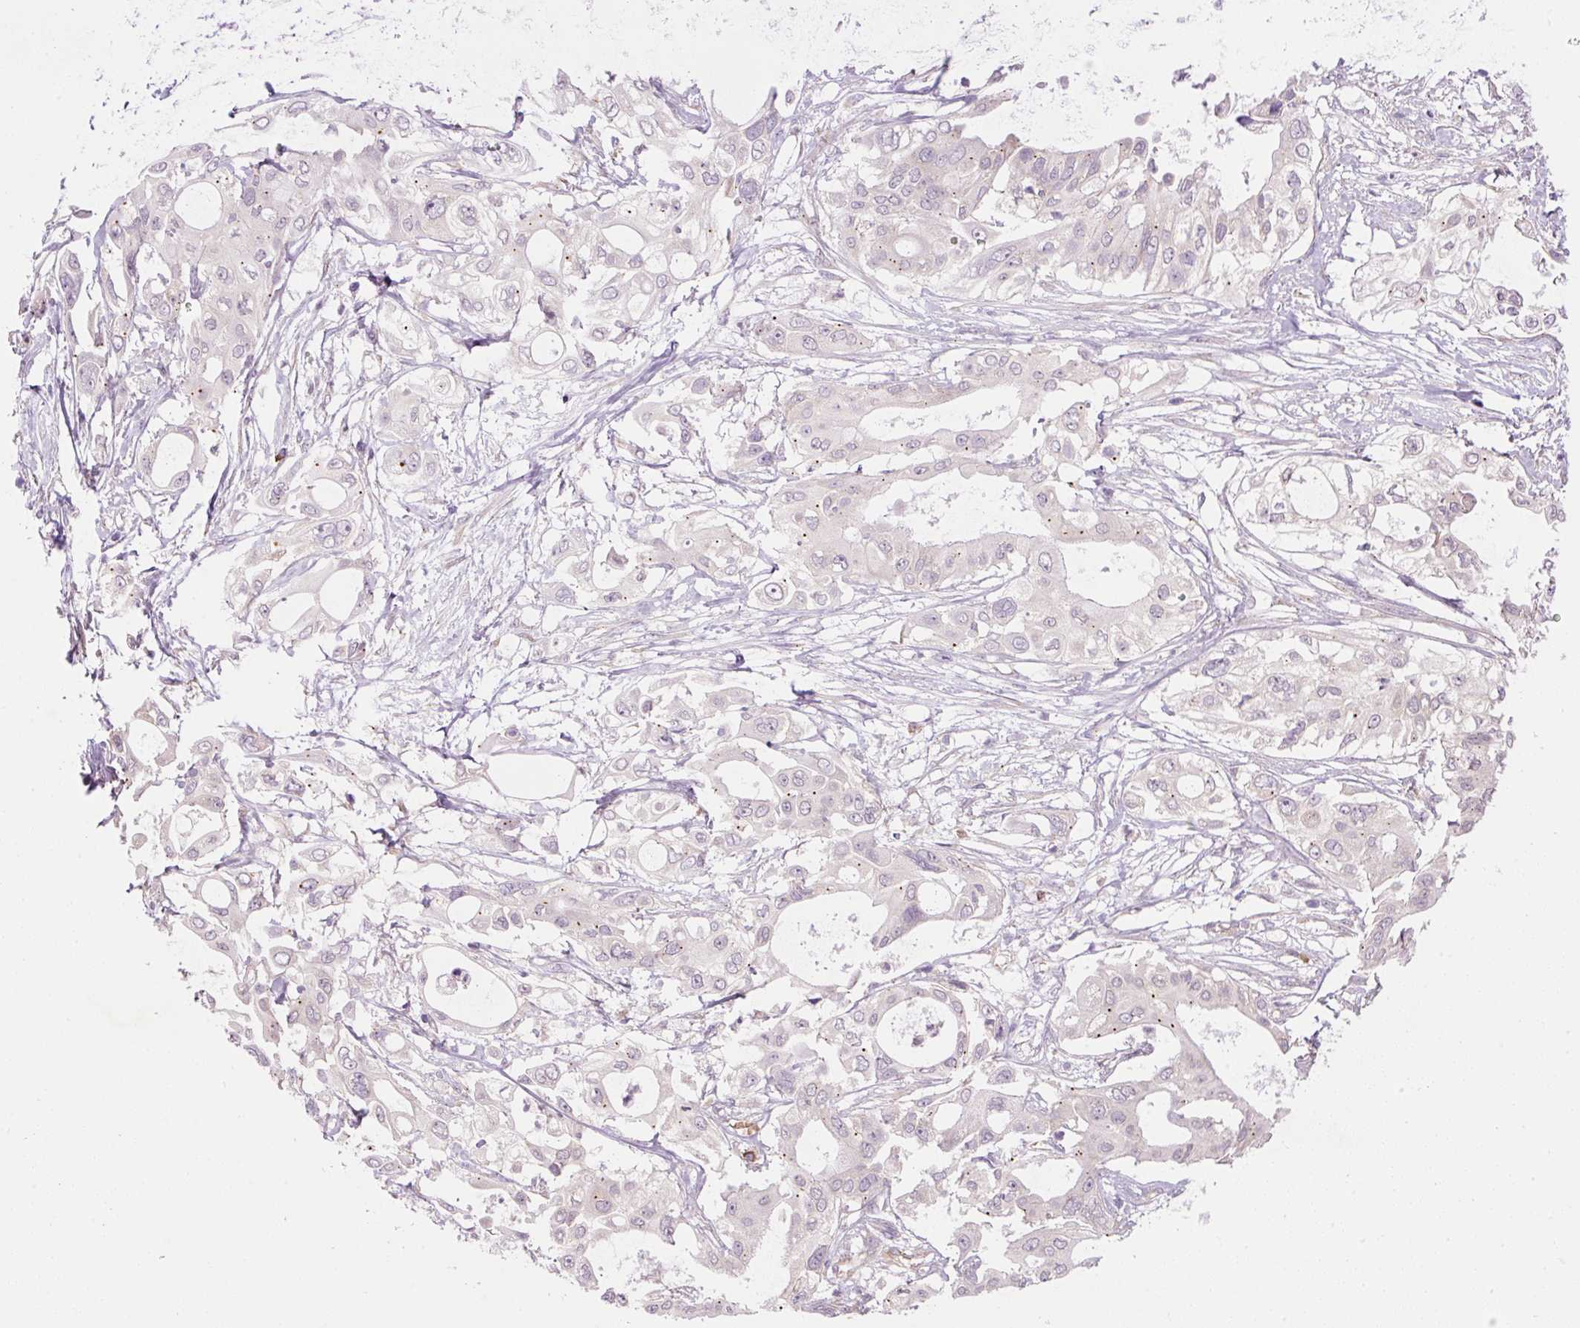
{"staining": {"intensity": "negative", "quantity": "none", "location": "none"}, "tissue": "pancreatic cancer", "cell_type": "Tumor cells", "image_type": "cancer", "snomed": [{"axis": "morphology", "description": "Adenocarcinoma, NOS"}, {"axis": "topography", "description": "Pancreas"}], "caption": "Immunohistochemistry of pancreatic cancer displays no positivity in tumor cells. The staining is performed using DAB (3,3'-diaminobenzidine) brown chromogen with nuclei counter-stained in using hematoxylin.", "gene": "PNPLA5", "patient": {"sex": "female", "age": 68}}